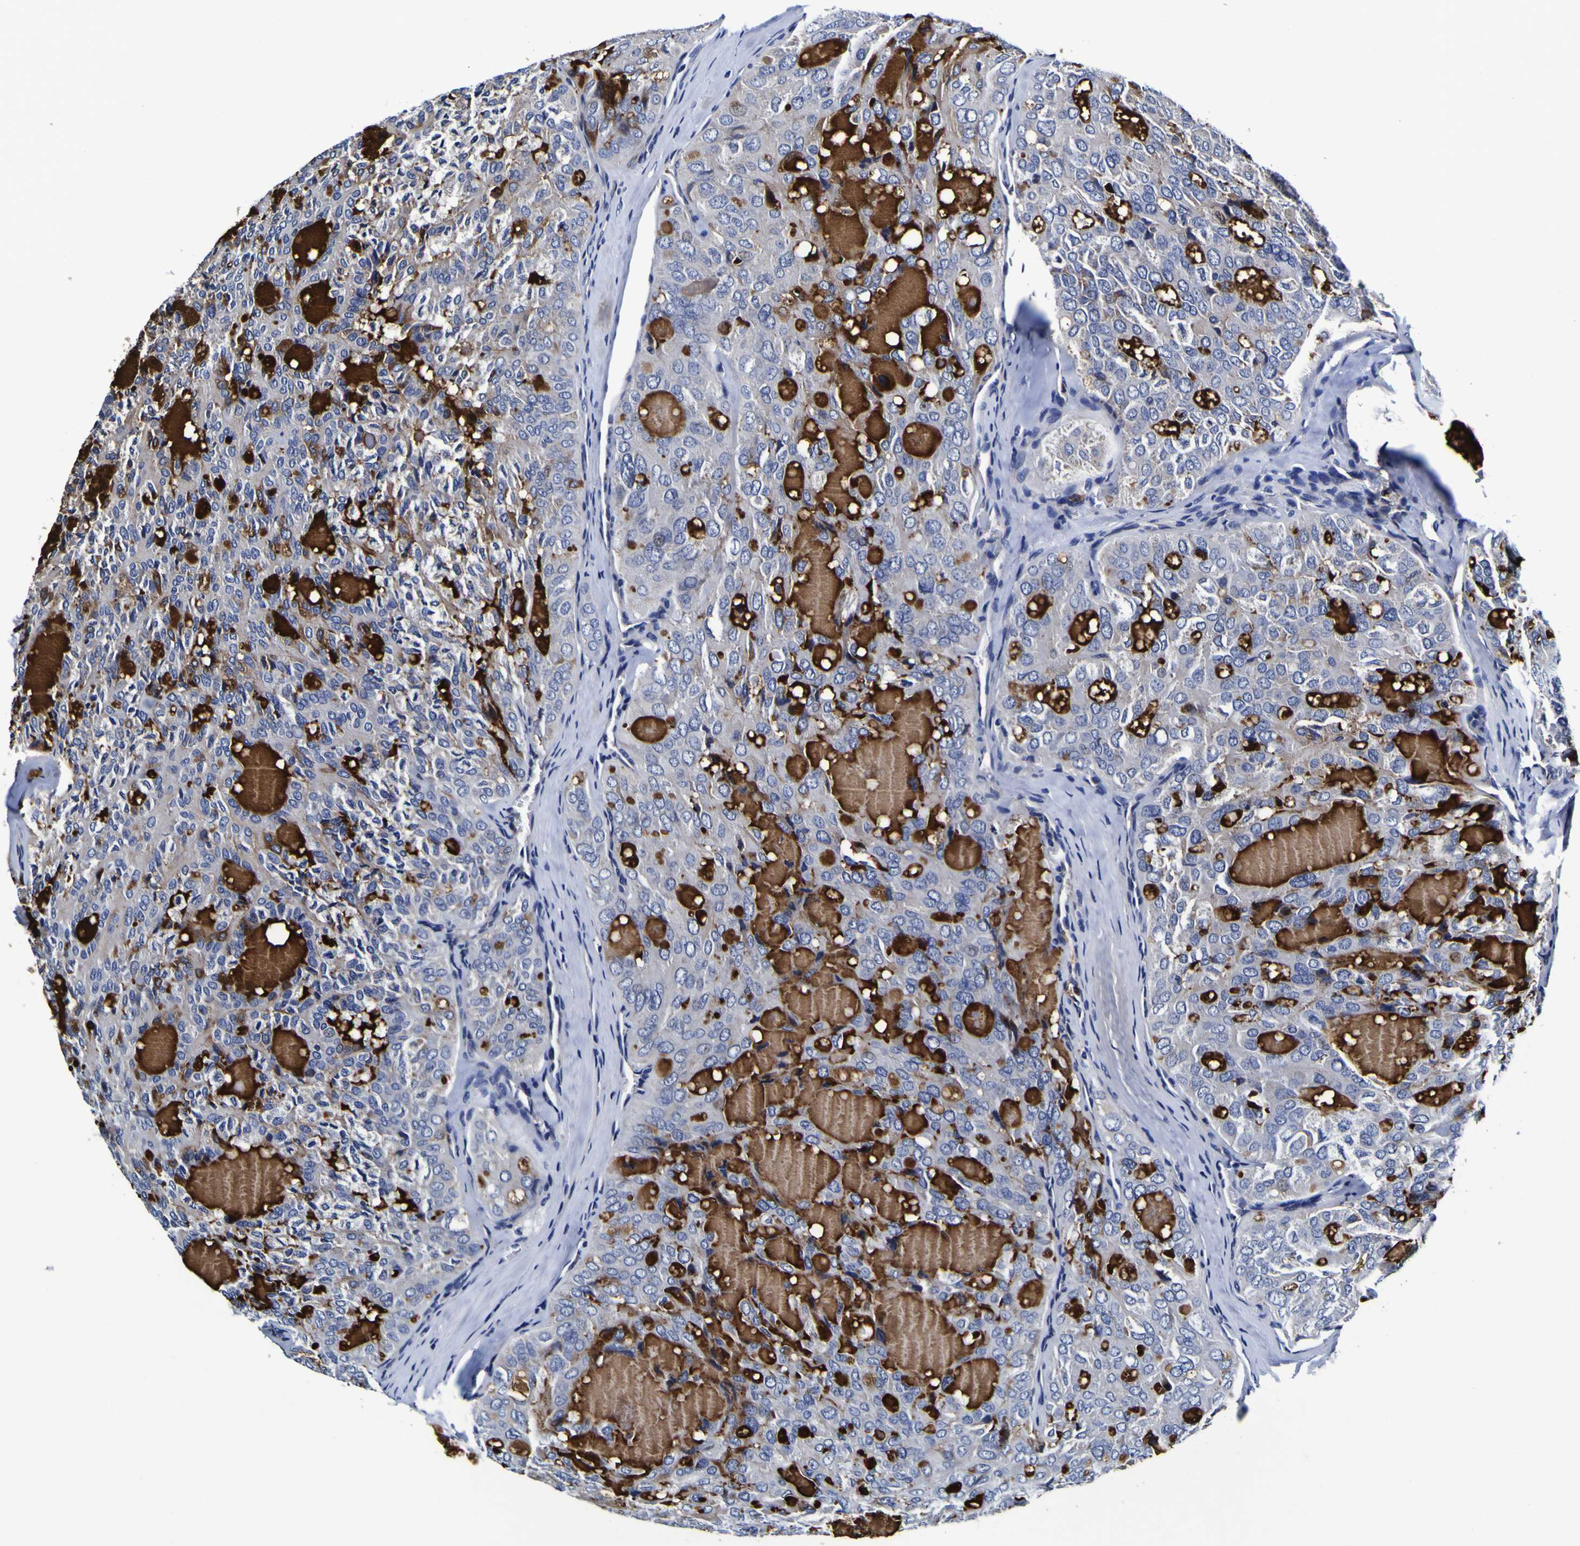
{"staining": {"intensity": "negative", "quantity": "none", "location": "none"}, "tissue": "thyroid cancer", "cell_type": "Tumor cells", "image_type": "cancer", "snomed": [{"axis": "morphology", "description": "Follicular adenoma carcinoma, NOS"}, {"axis": "topography", "description": "Thyroid gland"}], "caption": "The histopathology image reveals no staining of tumor cells in follicular adenoma carcinoma (thyroid).", "gene": "PANK4", "patient": {"sex": "male", "age": 75}}